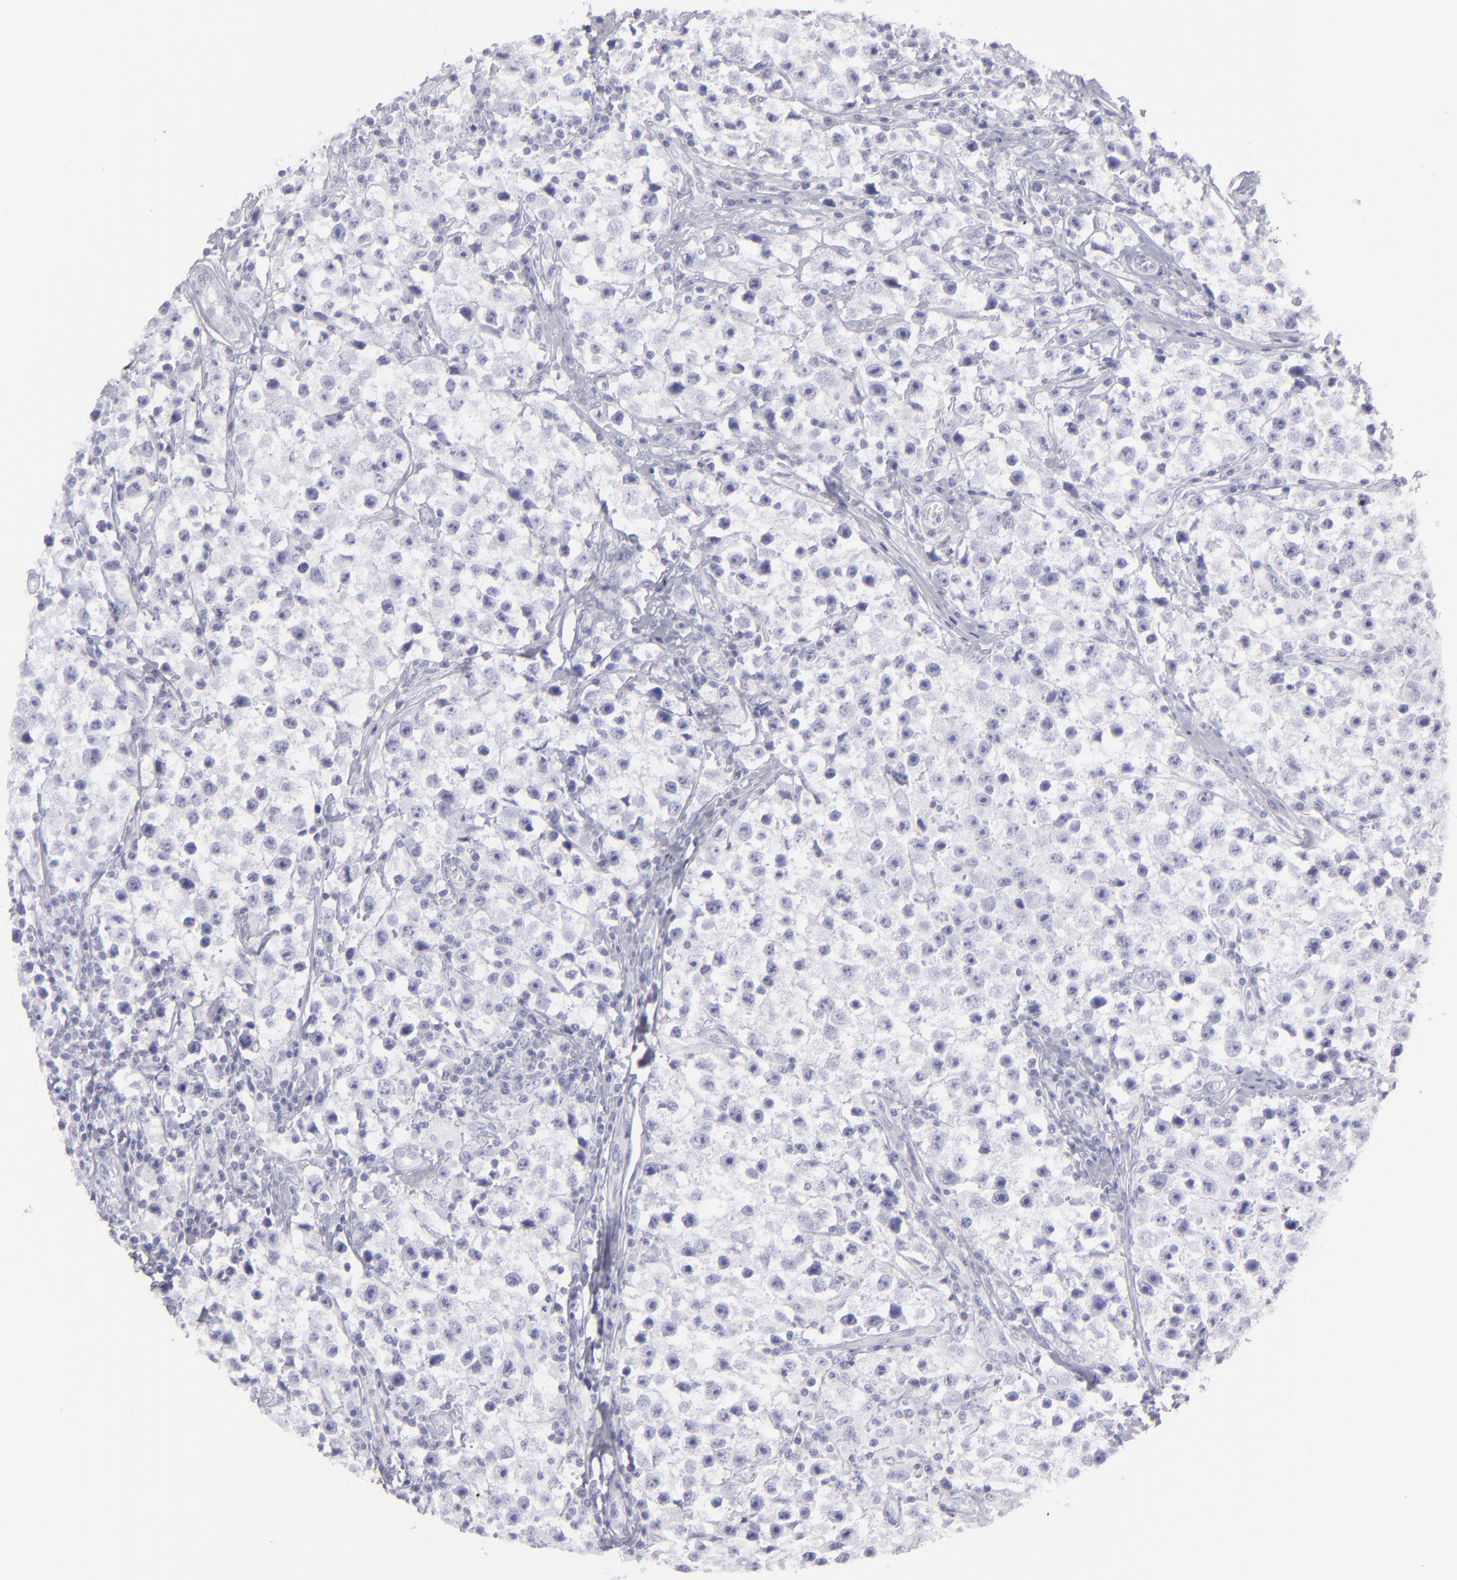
{"staining": {"intensity": "negative", "quantity": "none", "location": "none"}, "tissue": "testis cancer", "cell_type": "Tumor cells", "image_type": "cancer", "snomed": [{"axis": "morphology", "description": "Seminoma, NOS"}, {"axis": "topography", "description": "Testis"}], "caption": "Tumor cells are negative for brown protein staining in testis cancer.", "gene": "FLG", "patient": {"sex": "male", "age": 35}}